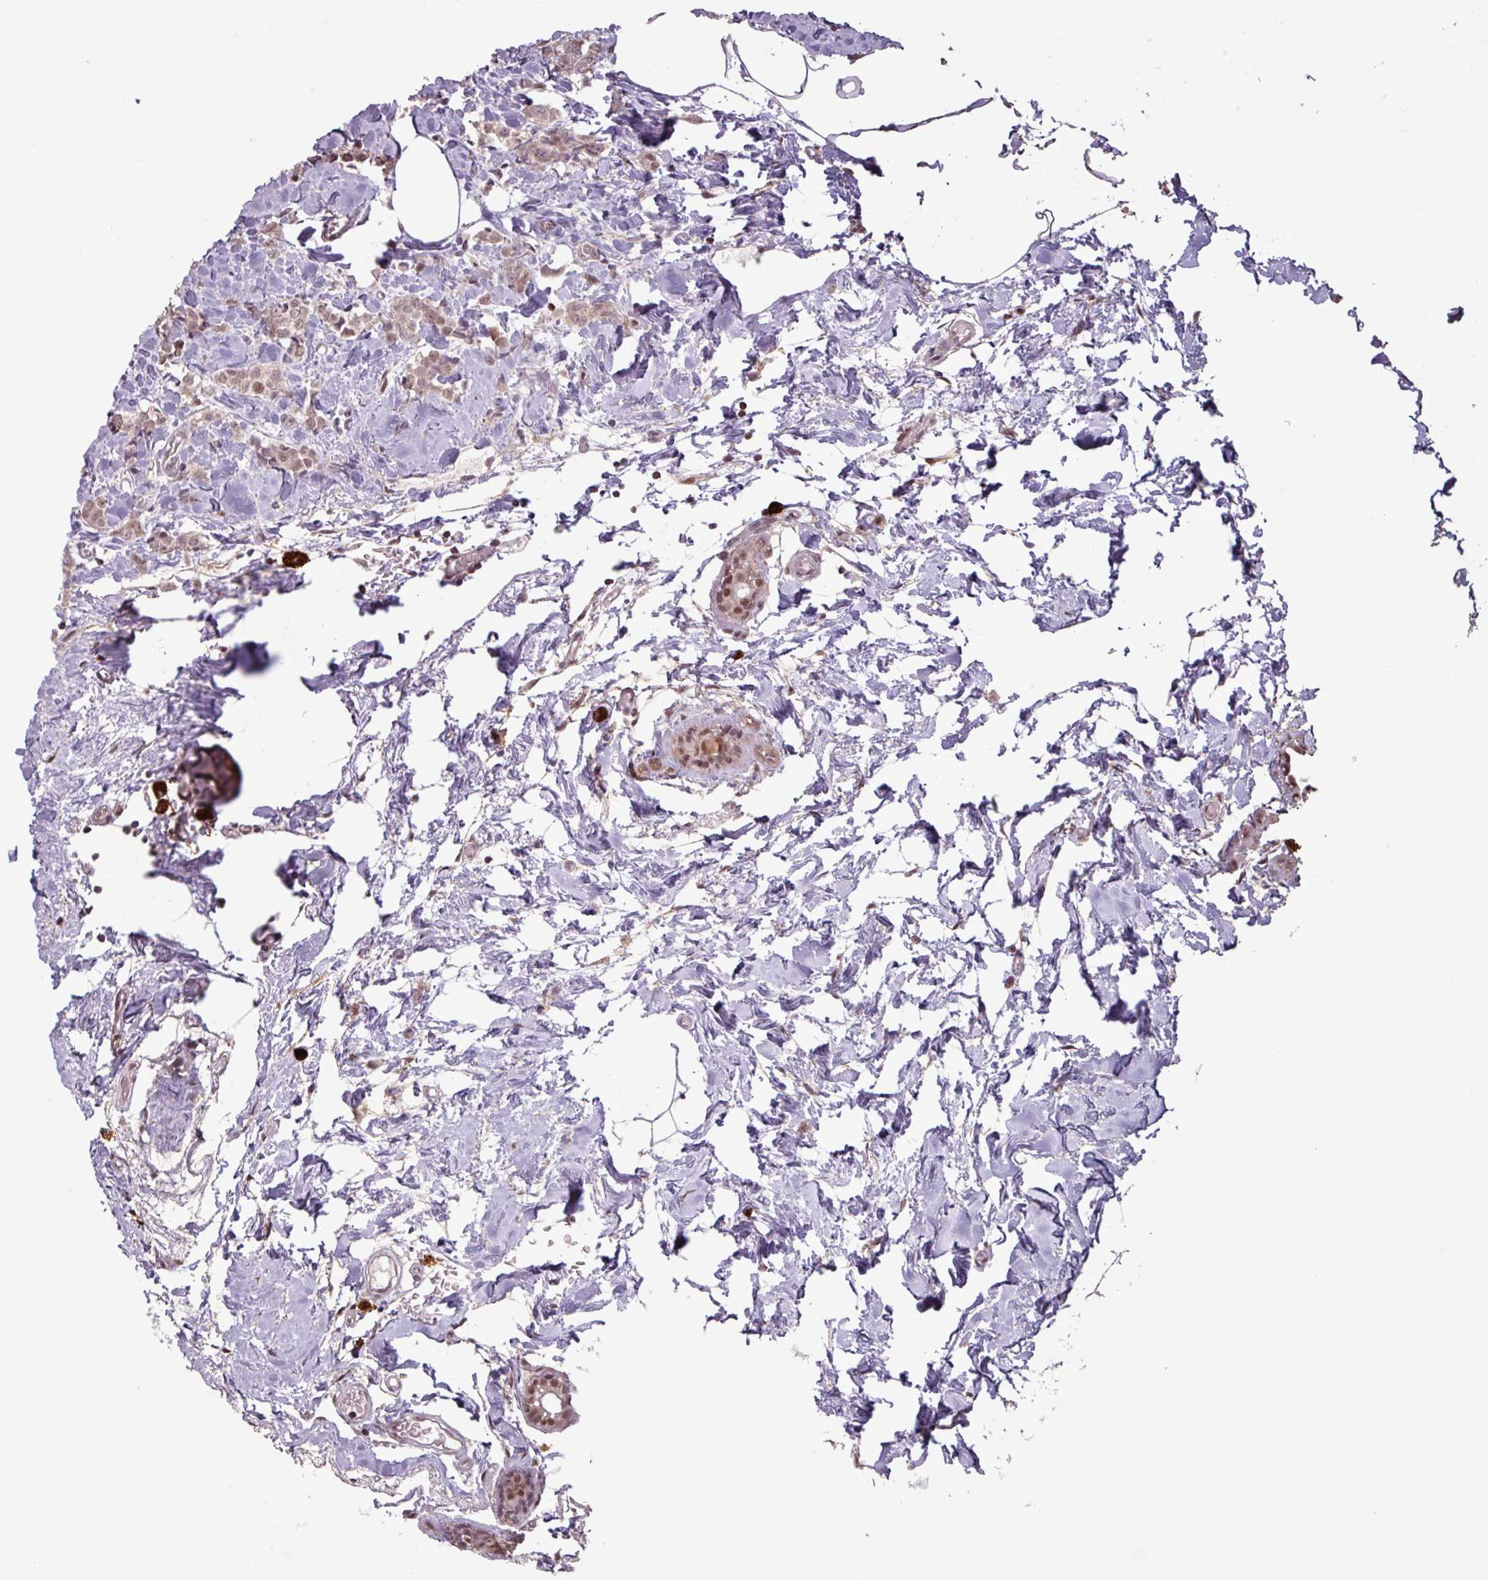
{"staining": {"intensity": "weak", "quantity": ">75%", "location": "nuclear"}, "tissue": "breast cancer", "cell_type": "Tumor cells", "image_type": "cancer", "snomed": [{"axis": "morphology", "description": "Lobular carcinoma"}, {"axis": "topography", "description": "Breast"}], "caption": "Tumor cells exhibit low levels of weak nuclear positivity in approximately >75% of cells in breast lobular carcinoma.", "gene": "NOTCH2", "patient": {"sex": "female", "age": 84}}